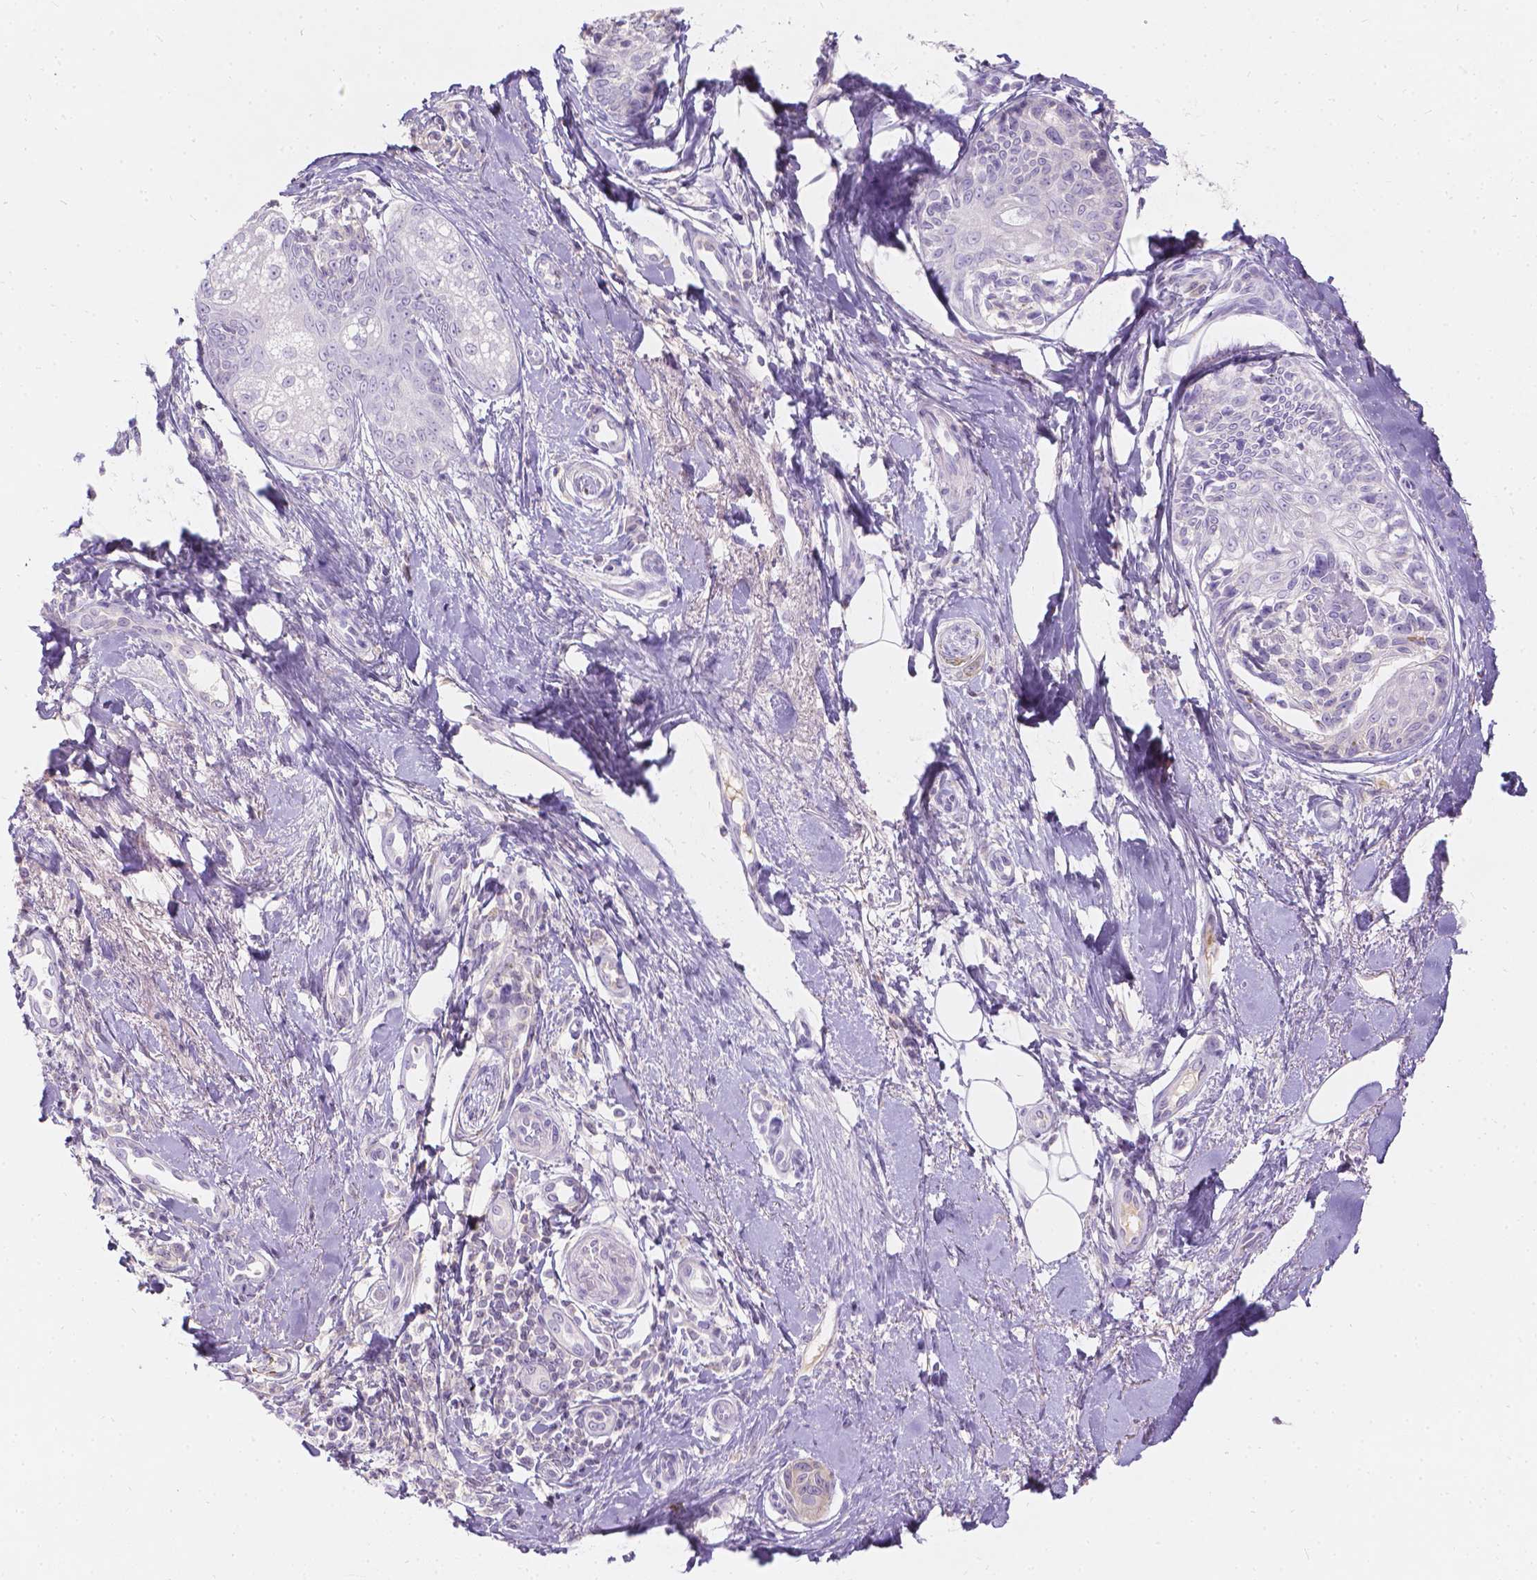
{"staining": {"intensity": "negative", "quantity": "none", "location": "none"}, "tissue": "melanoma", "cell_type": "Tumor cells", "image_type": "cancer", "snomed": [{"axis": "morphology", "description": "Malignant melanoma, NOS"}, {"axis": "topography", "description": "Skin"}], "caption": "This micrograph is of malignant melanoma stained with IHC to label a protein in brown with the nuclei are counter-stained blue. There is no expression in tumor cells.", "gene": "GAL3ST2", "patient": {"sex": "female", "age": 86}}